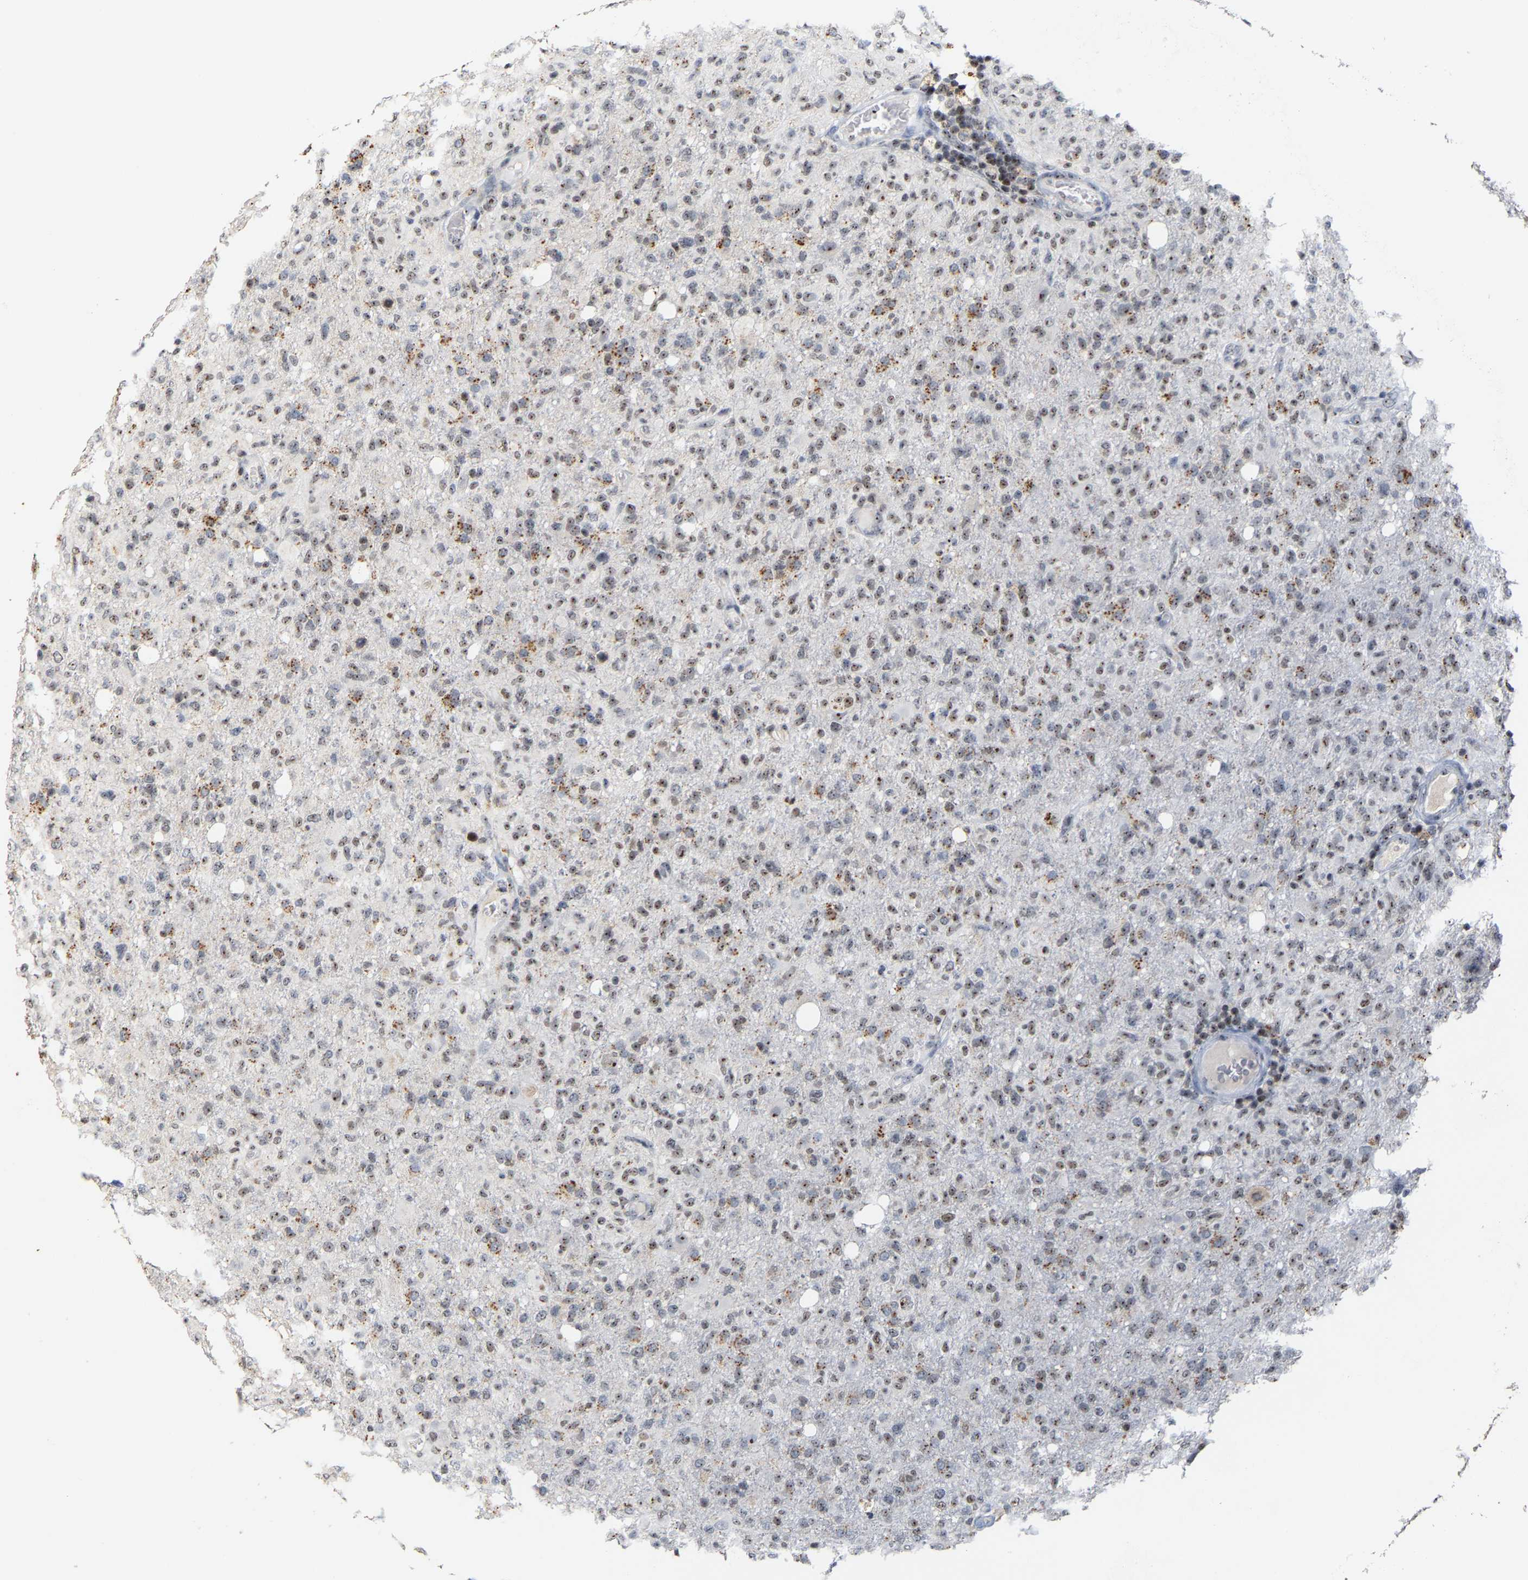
{"staining": {"intensity": "moderate", "quantity": ">75%", "location": "nuclear"}, "tissue": "glioma", "cell_type": "Tumor cells", "image_type": "cancer", "snomed": [{"axis": "morphology", "description": "Glioma, malignant, High grade"}, {"axis": "topography", "description": "Brain"}], "caption": "DAB immunohistochemical staining of human glioma demonstrates moderate nuclear protein expression in about >75% of tumor cells.", "gene": "NOP58", "patient": {"sex": "female", "age": 57}}